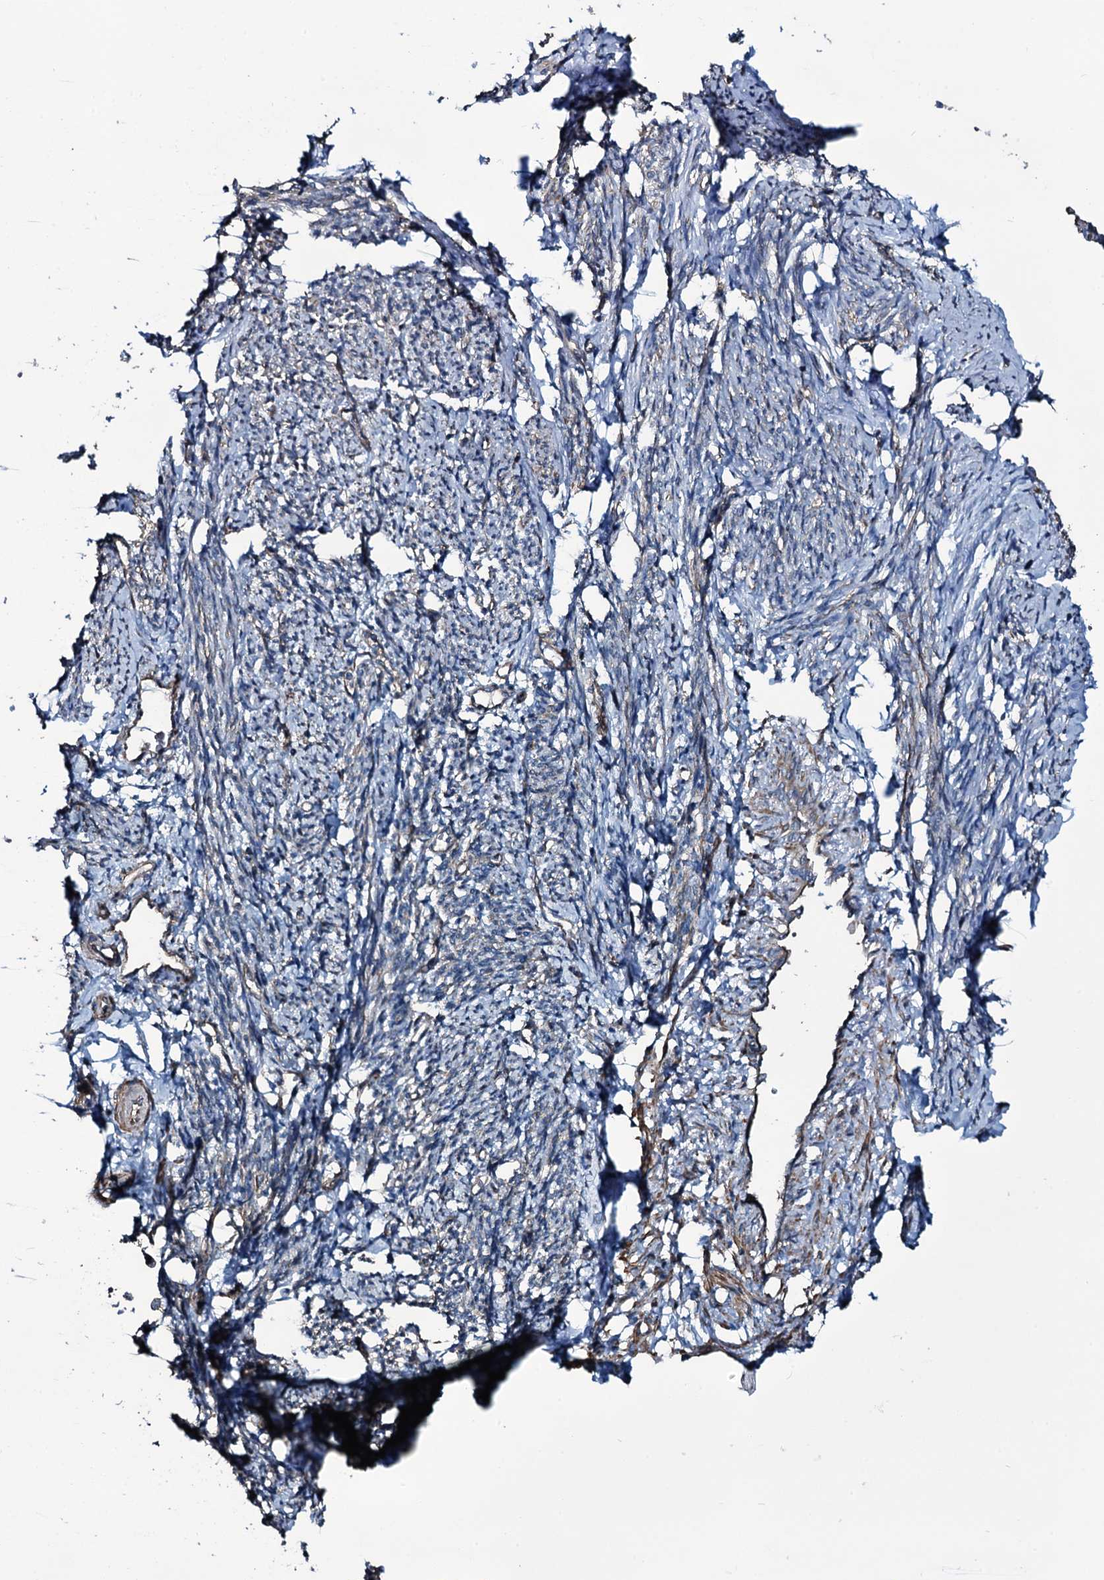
{"staining": {"intensity": "moderate", "quantity": "25%-75%", "location": "cytoplasmic/membranous"}, "tissue": "smooth muscle", "cell_type": "Smooth muscle cells", "image_type": "normal", "snomed": [{"axis": "morphology", "description": "Normal tissue, NOS"}, {"axis": "topography", "description": "Smooth muscle"}, {"axis": "topography", "description": "Uterus"}], "caption": "Immunohistochemical staining of benign human smooth muscle reveals 25%-75% levels of moderate cytoplasmic/membranous protein positivity in approximately 25%-75% of smooth muscle cells.", "gene": "WIPF3", "patient": {"sex": "female", "age": 59}}